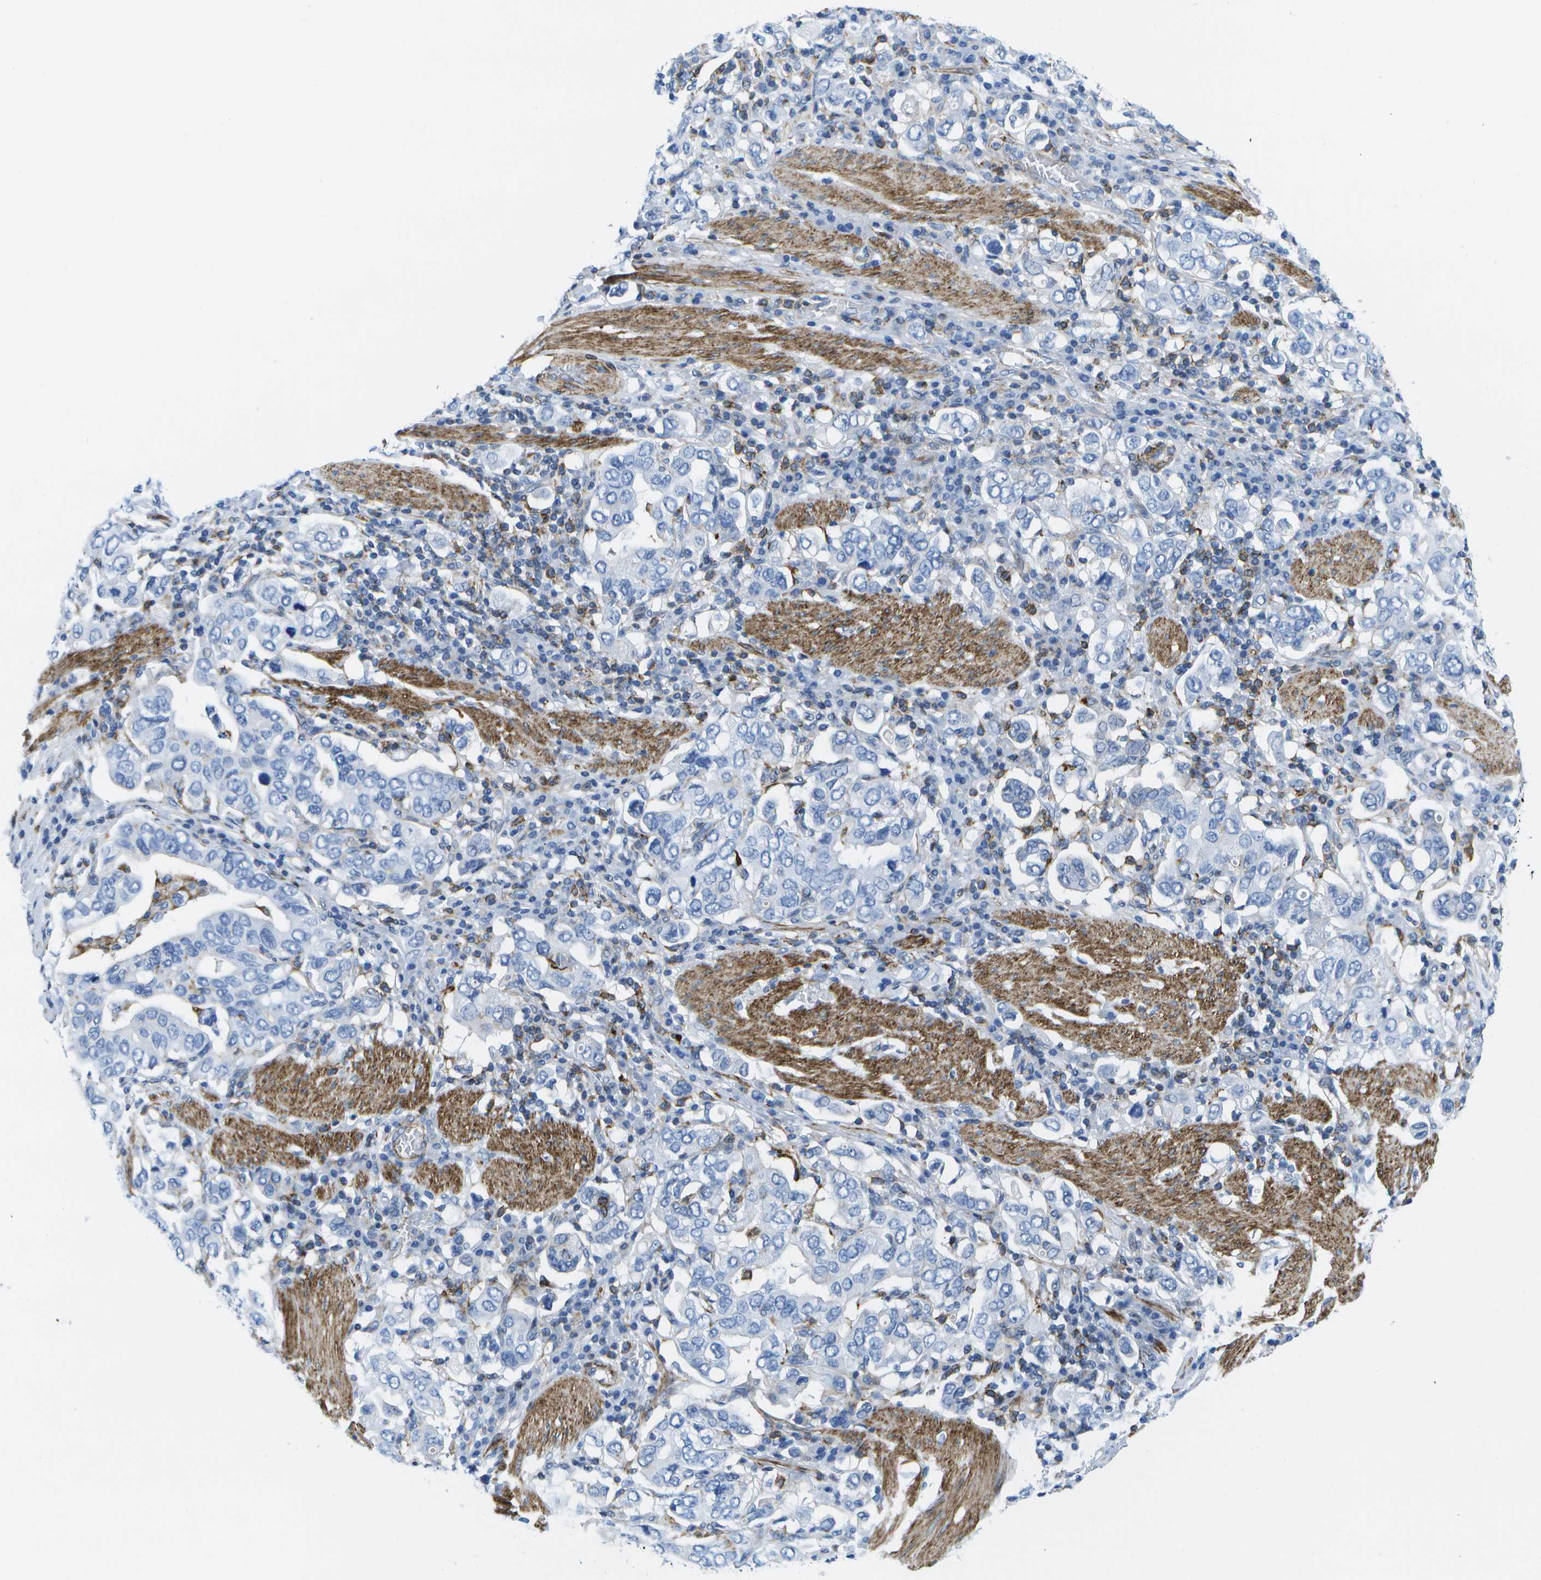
{"staining": {"intensity": "negative", "quantity": "none", "location": "none"}, "tissue": "stomach cancer", "cell_type": "Tumor cells", "image_type": "cancer", "snomed": [{"axis": "morphology", "description": "Adenocarcinoma, NOS"}, {"axis": "topography", "description": "Stomach, upper"}], "caption": "This photomicrograph is of stomach cancer stained with immunohistochemistry (IHC) to label a protein in brown with the nuclei are counter-stained blue. There is no positivity in tumor cells.", "gene": "ADGRG6", "patient": {"sex": "male", "age": 62}}